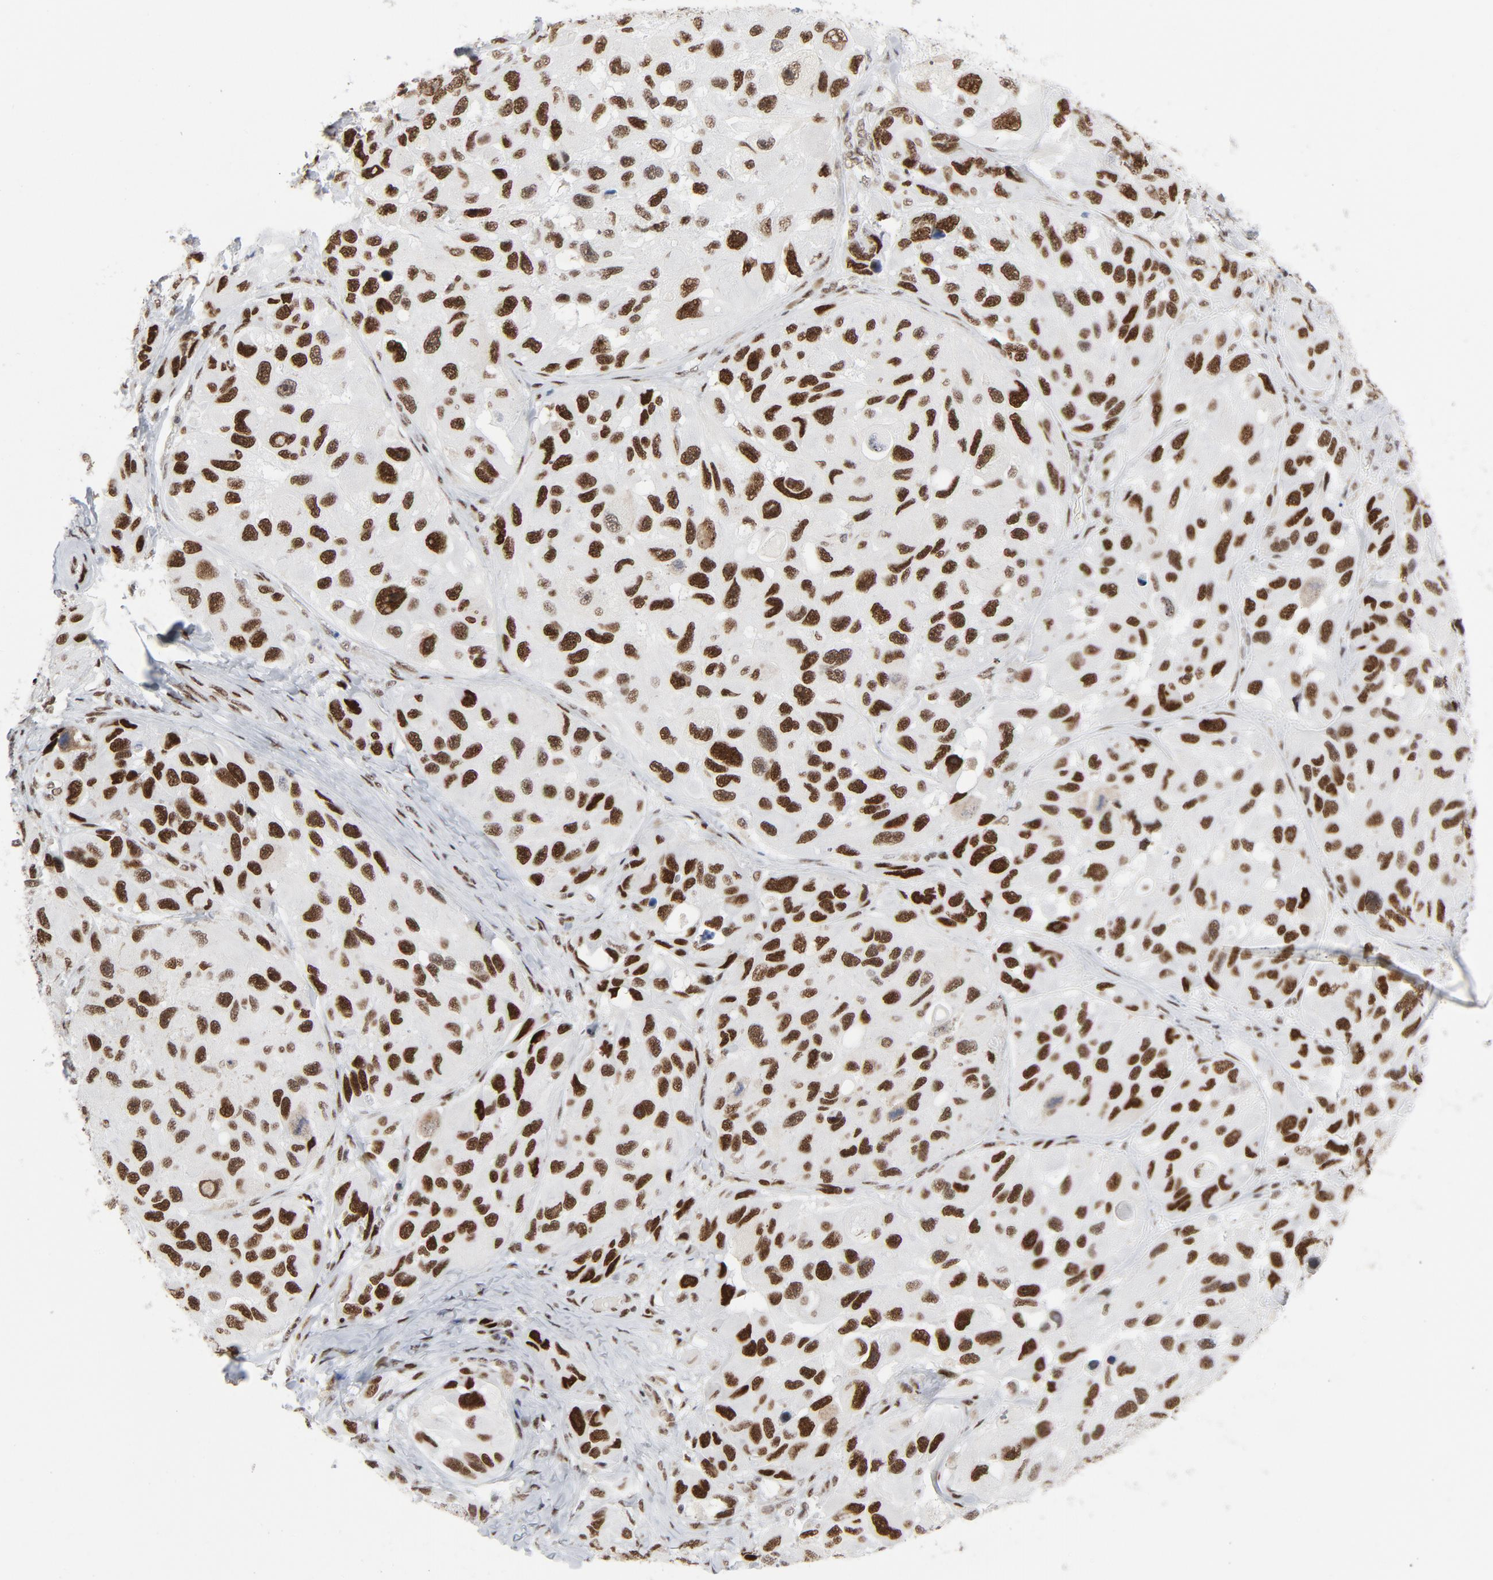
{"staining": {"intensity": "strong", "quantity": ">75%", "location": "nuclear"}, "tissue": "melanoma", "cell_type": "Tumor cells", "image_type": "cancer", "snomed": [{"axis": "morphology", "description": "Malignant melanoma, NOS"}, {"axis": "topography", "description": "Skin"}], "caption": "Human malignant melanoma stained with a protein marker demonstrates strong staining in tumor cells.", "gene": "HSF1", "patient": {"sex": "female", "age": 73}}